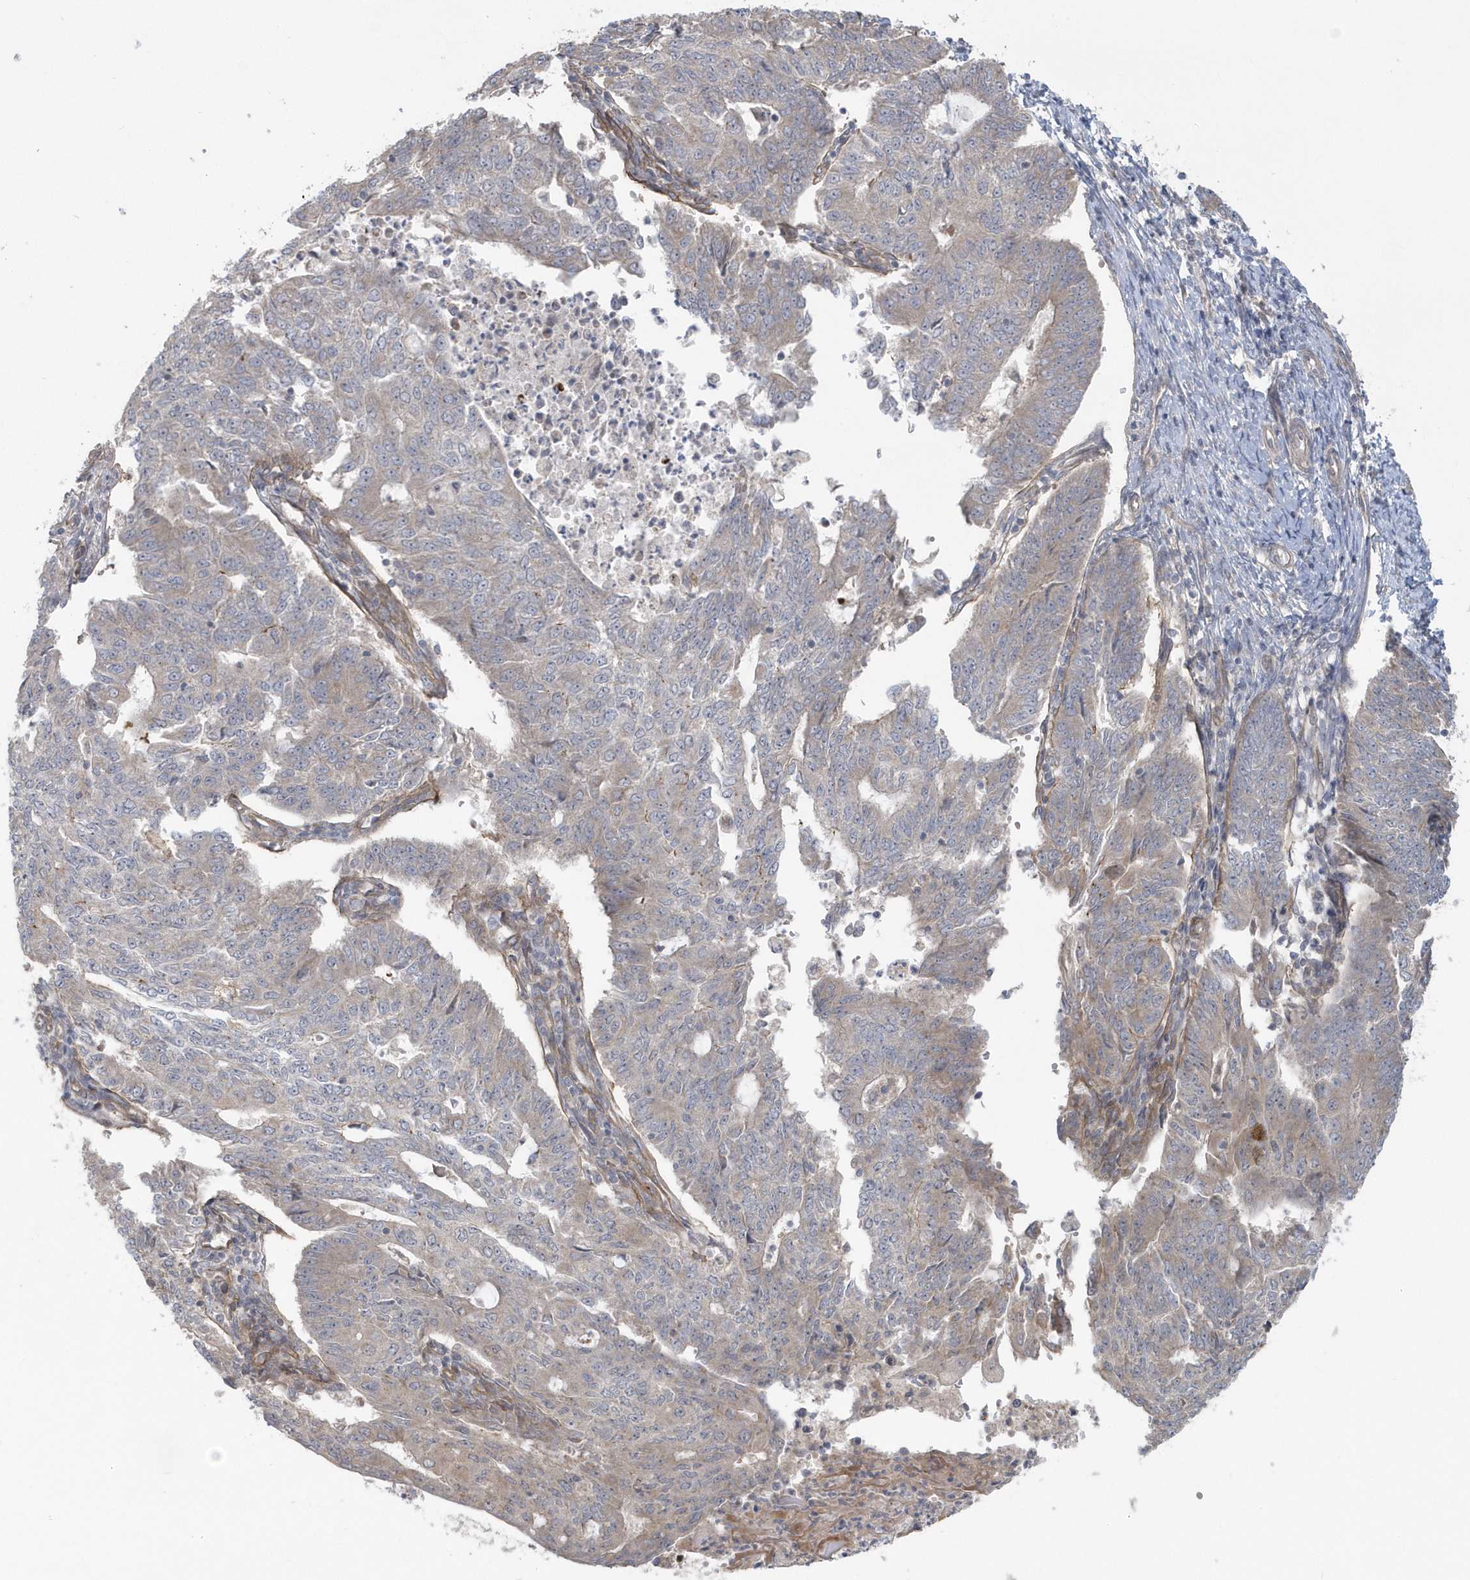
{"staining": {"intensity": "negative", "quantity": "none", "location": "none"}, "tissue": "endometrial cancer", "cell_type": "Tumor cells", "image_type": "cancer", "snomed": [{"axis": "morphology", "description": "Adenocarcinoma, NOS"}, {"axis": "topography", "description": "Endometrium"}], "caption": "This is a image of immunohistochemistry staining of adenocarcinoma (endometrial), which shows no expression in tumor cells.", "gene": "ACTR1A", "patient": {"sex": "female", "age": 32}}